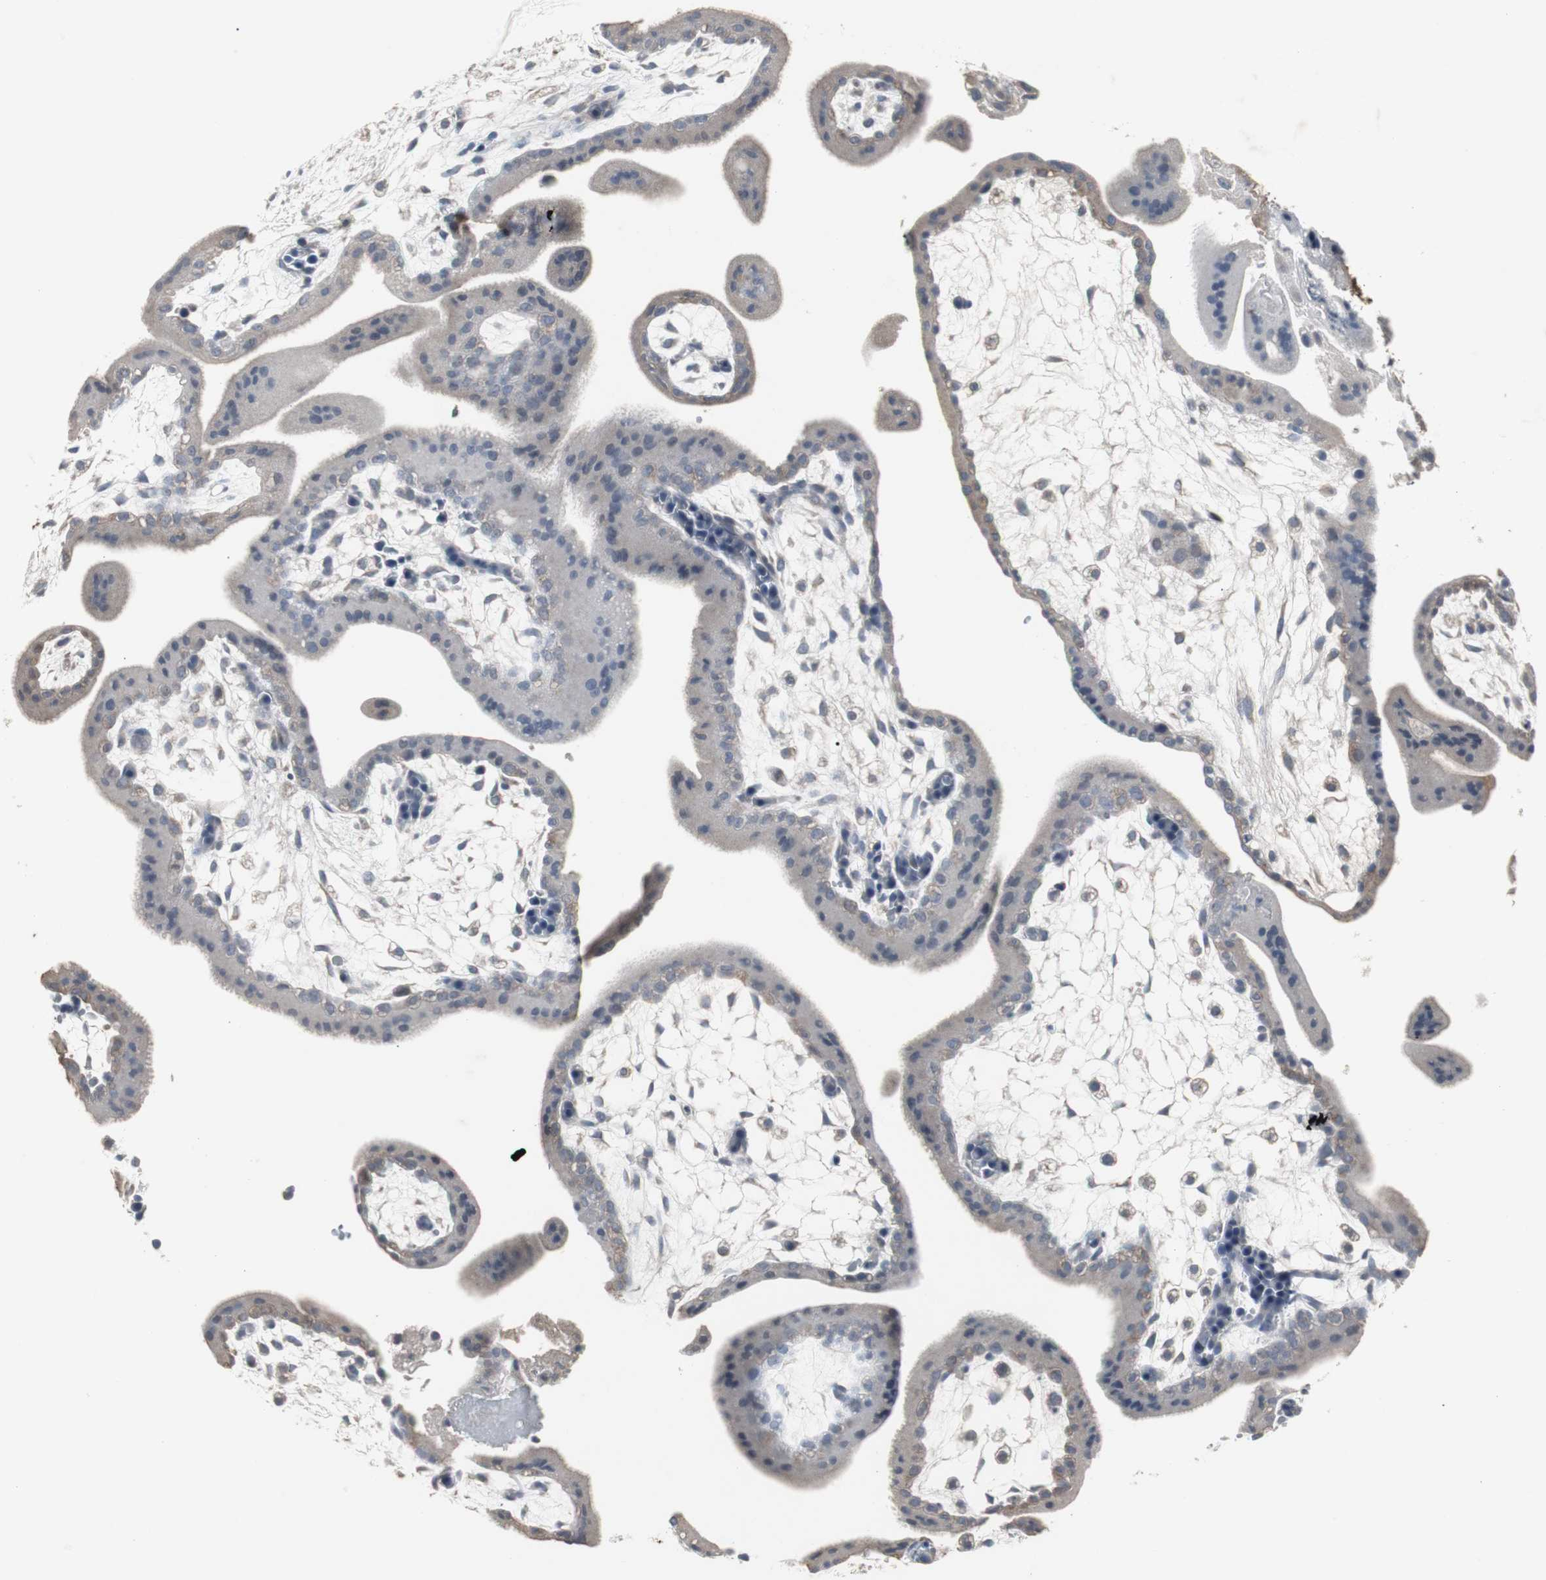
{"staining": {"intensity": "weak", "quantity": "25%-75%", "location": "cytoplasmic/membranous"}, "tissue": "placenta", "cell_type": "Decidual cells", "image_type": "normal", "snomed": [{"axis": "morphology", "description": "Normal tissue, NOS"}, {"axis": "topography", "description": "Placenta"}], "caption": "Placenta stained for a protein reveals weak cytoplasmic/membranous positivity in decidual cells. The protein of interest is stained brown, and the nuclei are stained in blue (DAB IHC with brightfield microscopy, high magnification).", "gene": "ACAA1", "patient": {"sex": "female", "age": 35}}